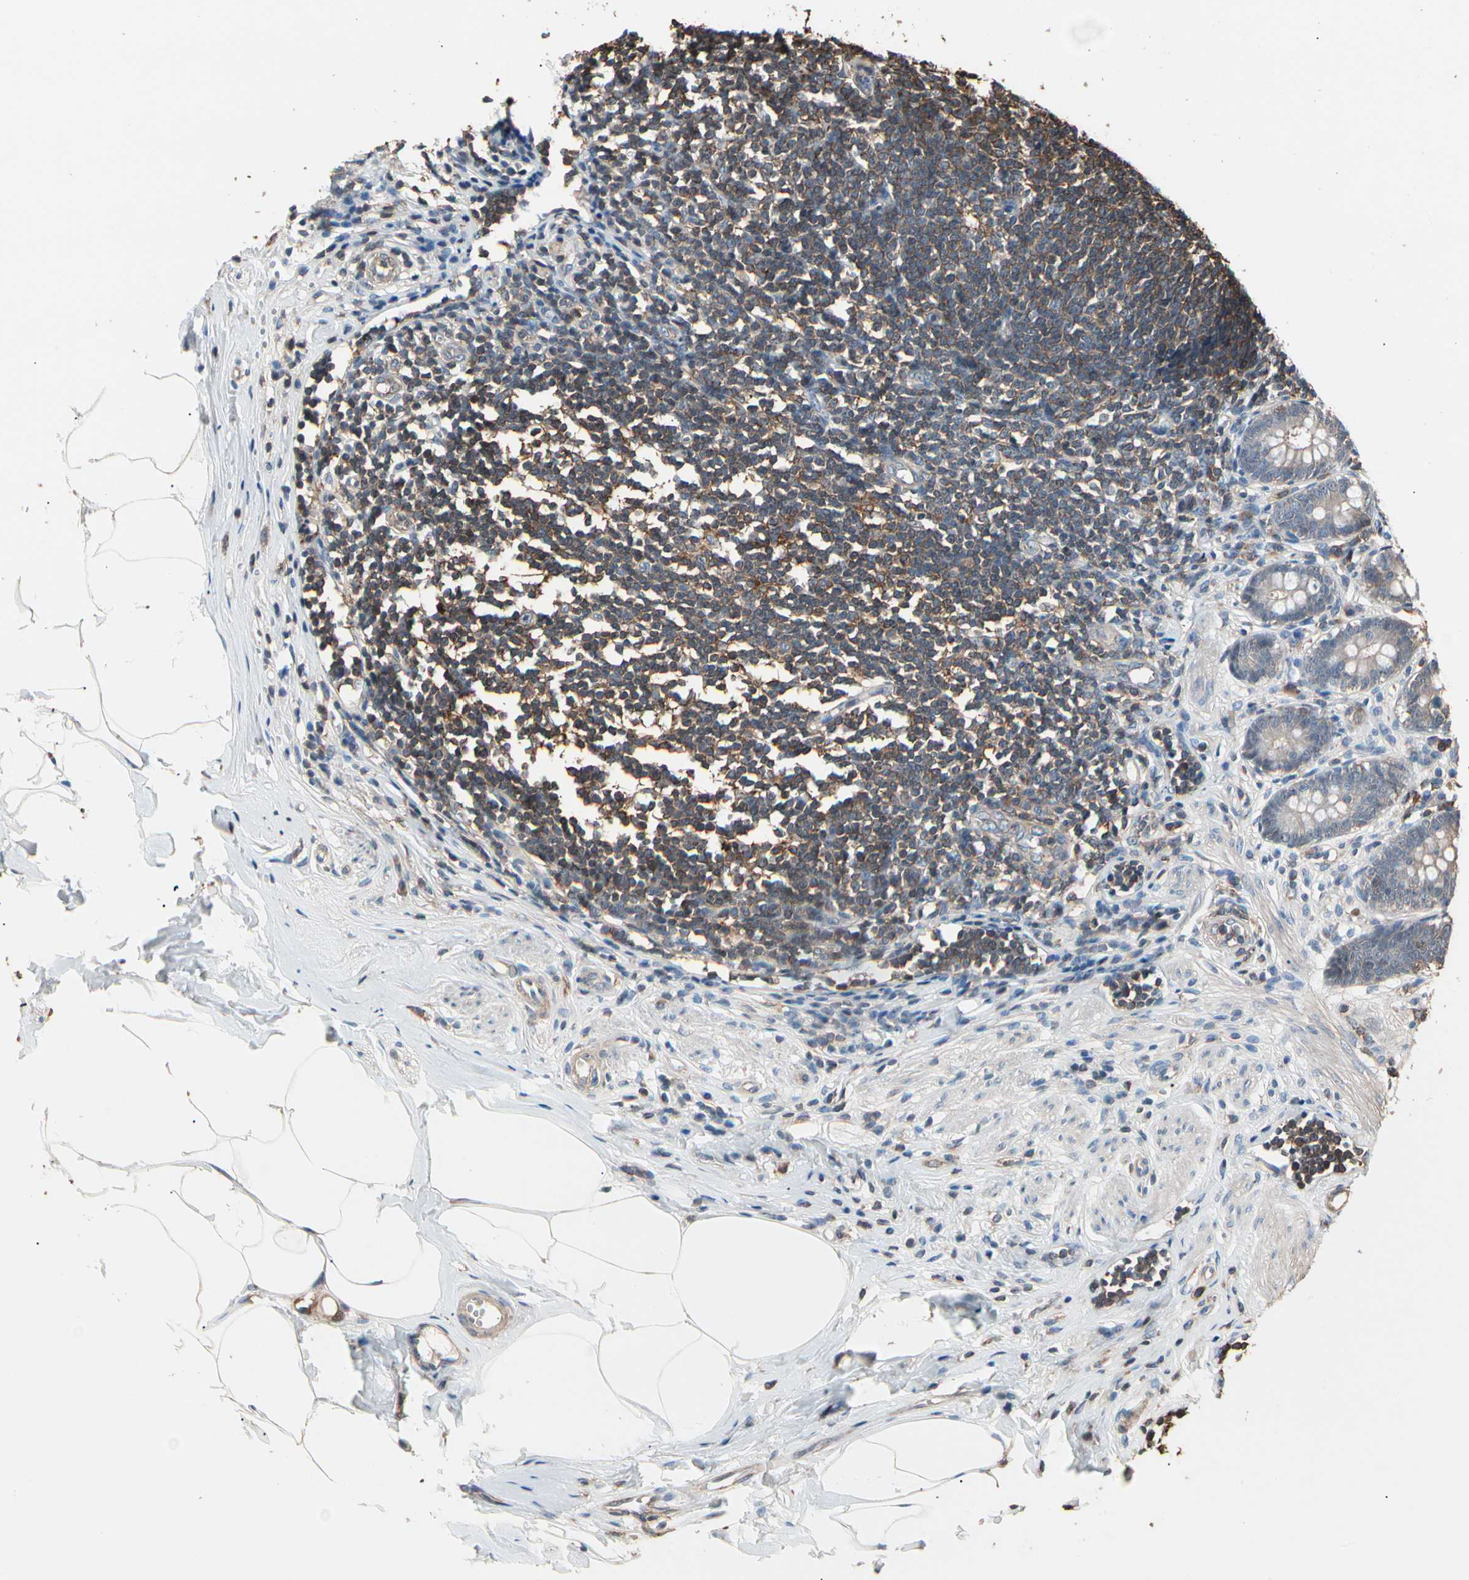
{"staining": {"intensity": "weak", "quantity": "25%-75%", "location": "cytoplasmic/membranous"}, "tissue": "appendix", "cell_type": "Glandular cells", "image_type": "normal", "snomed": [{"axis": "morphology", "description": "Normal tissue, NOS"}, {"axis": "topography", "description": "Appendix"}], "caption": "Immunohistochemical staining of benign human appendix demonstrates 25%-75% levels of weak cytoplasmic/membranous protein expression in approximately 25%-75% of glandular cells. The staining is performed using DAB brown chromogen to label protein expression. The nuclei are counter-stained blue using hematoxylin.", "gene": "MAPK13", "patient": {"sex": "female", "age": 50}}